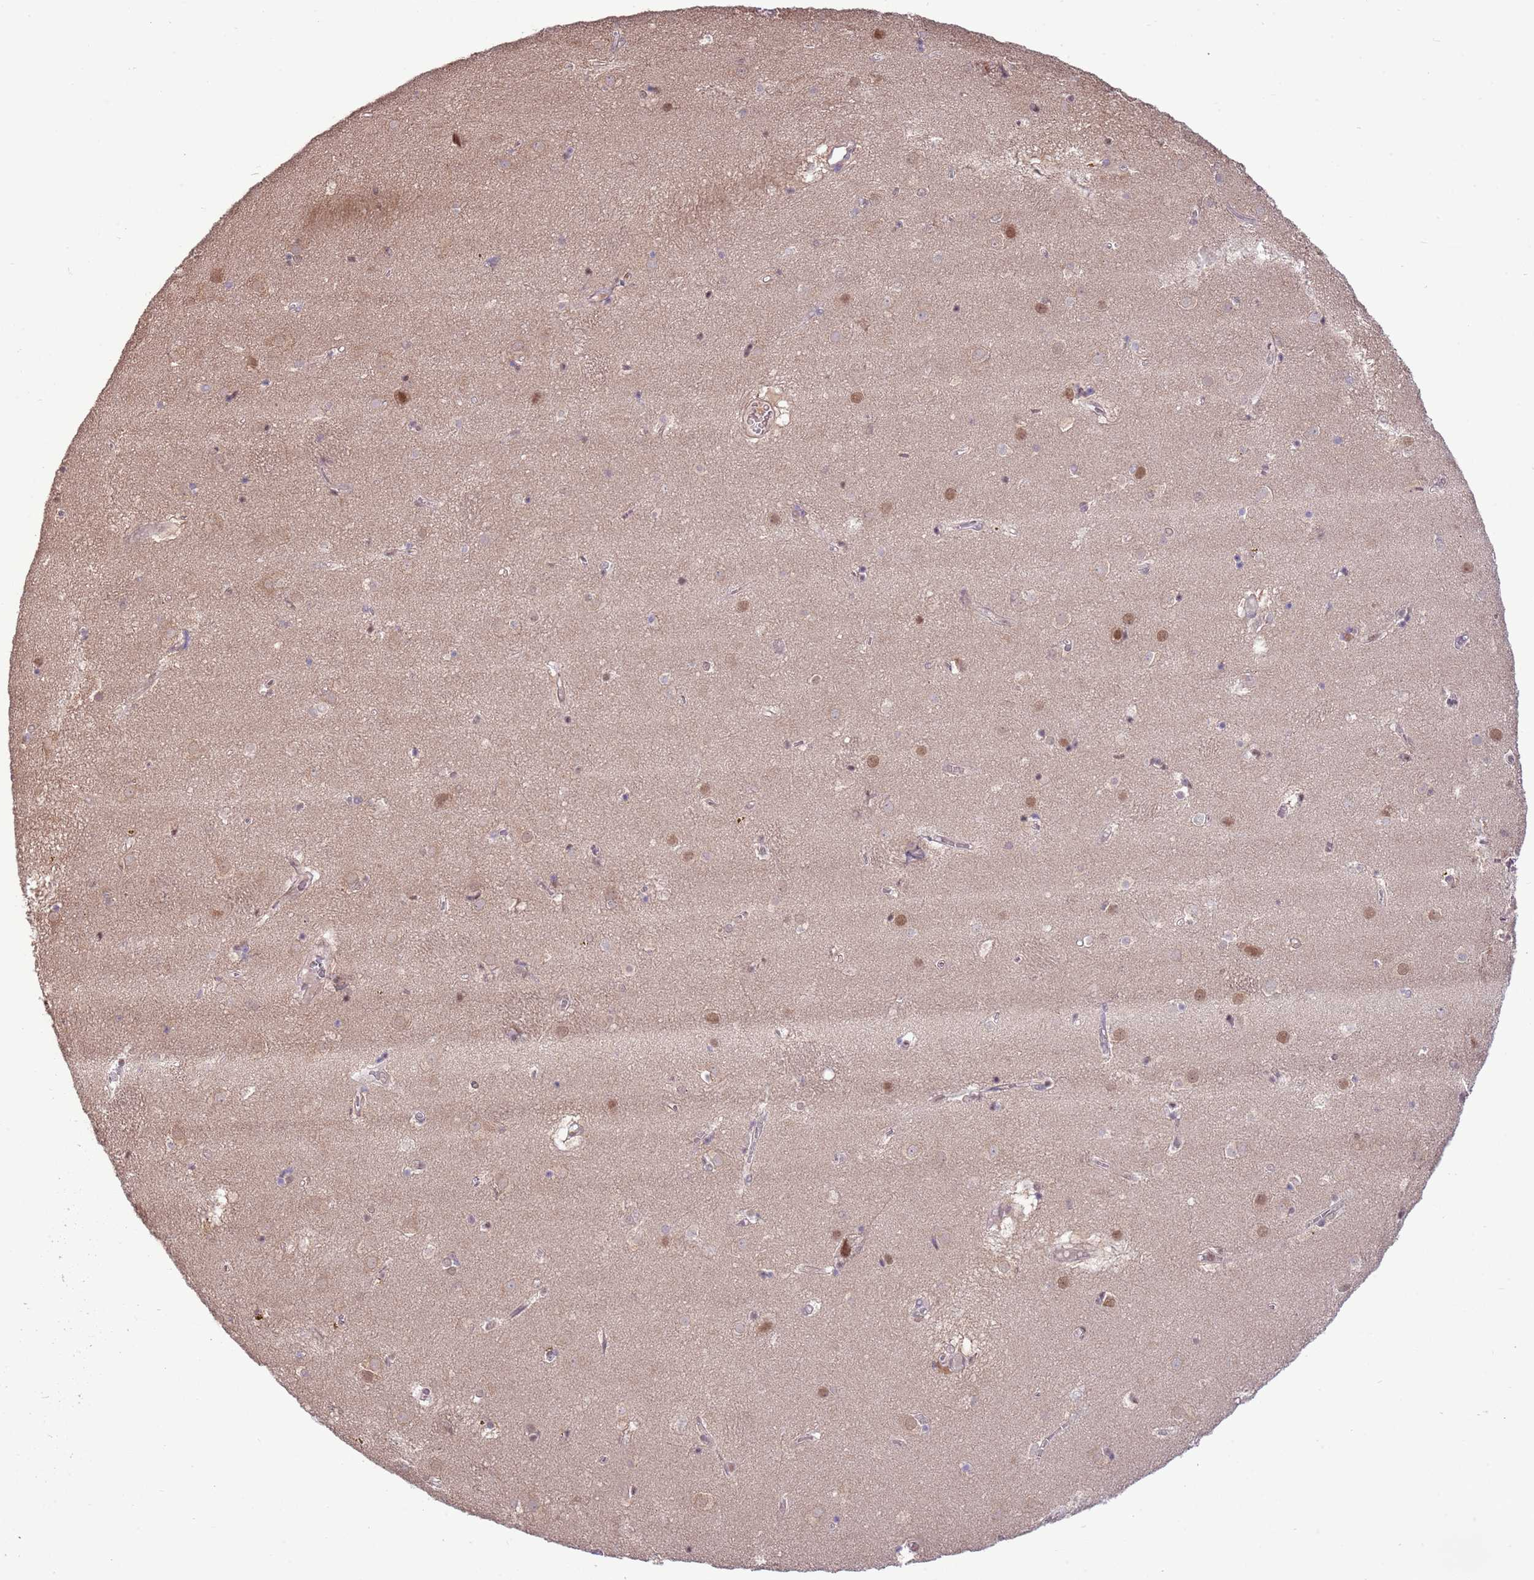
{"staining": {"intensity": "moderate", "quantity": "<25%", "location": "nuclear"}, "tissue": "caudate", "cell_type": "Glial cells", "image_type": "normal", "snomed": [{"axis": "morphology", "description": "Normal tissue, NOS"}, {"axis": "topography", "description": "Lateral ventricle wall"}], "caption": "Protein expression analysis of benign human caudate reveals moderate nuclear staining in approximately <25% of glial cells.", "gene": "AMIGO1", "patient": {"sex": "male", "age": 70}}